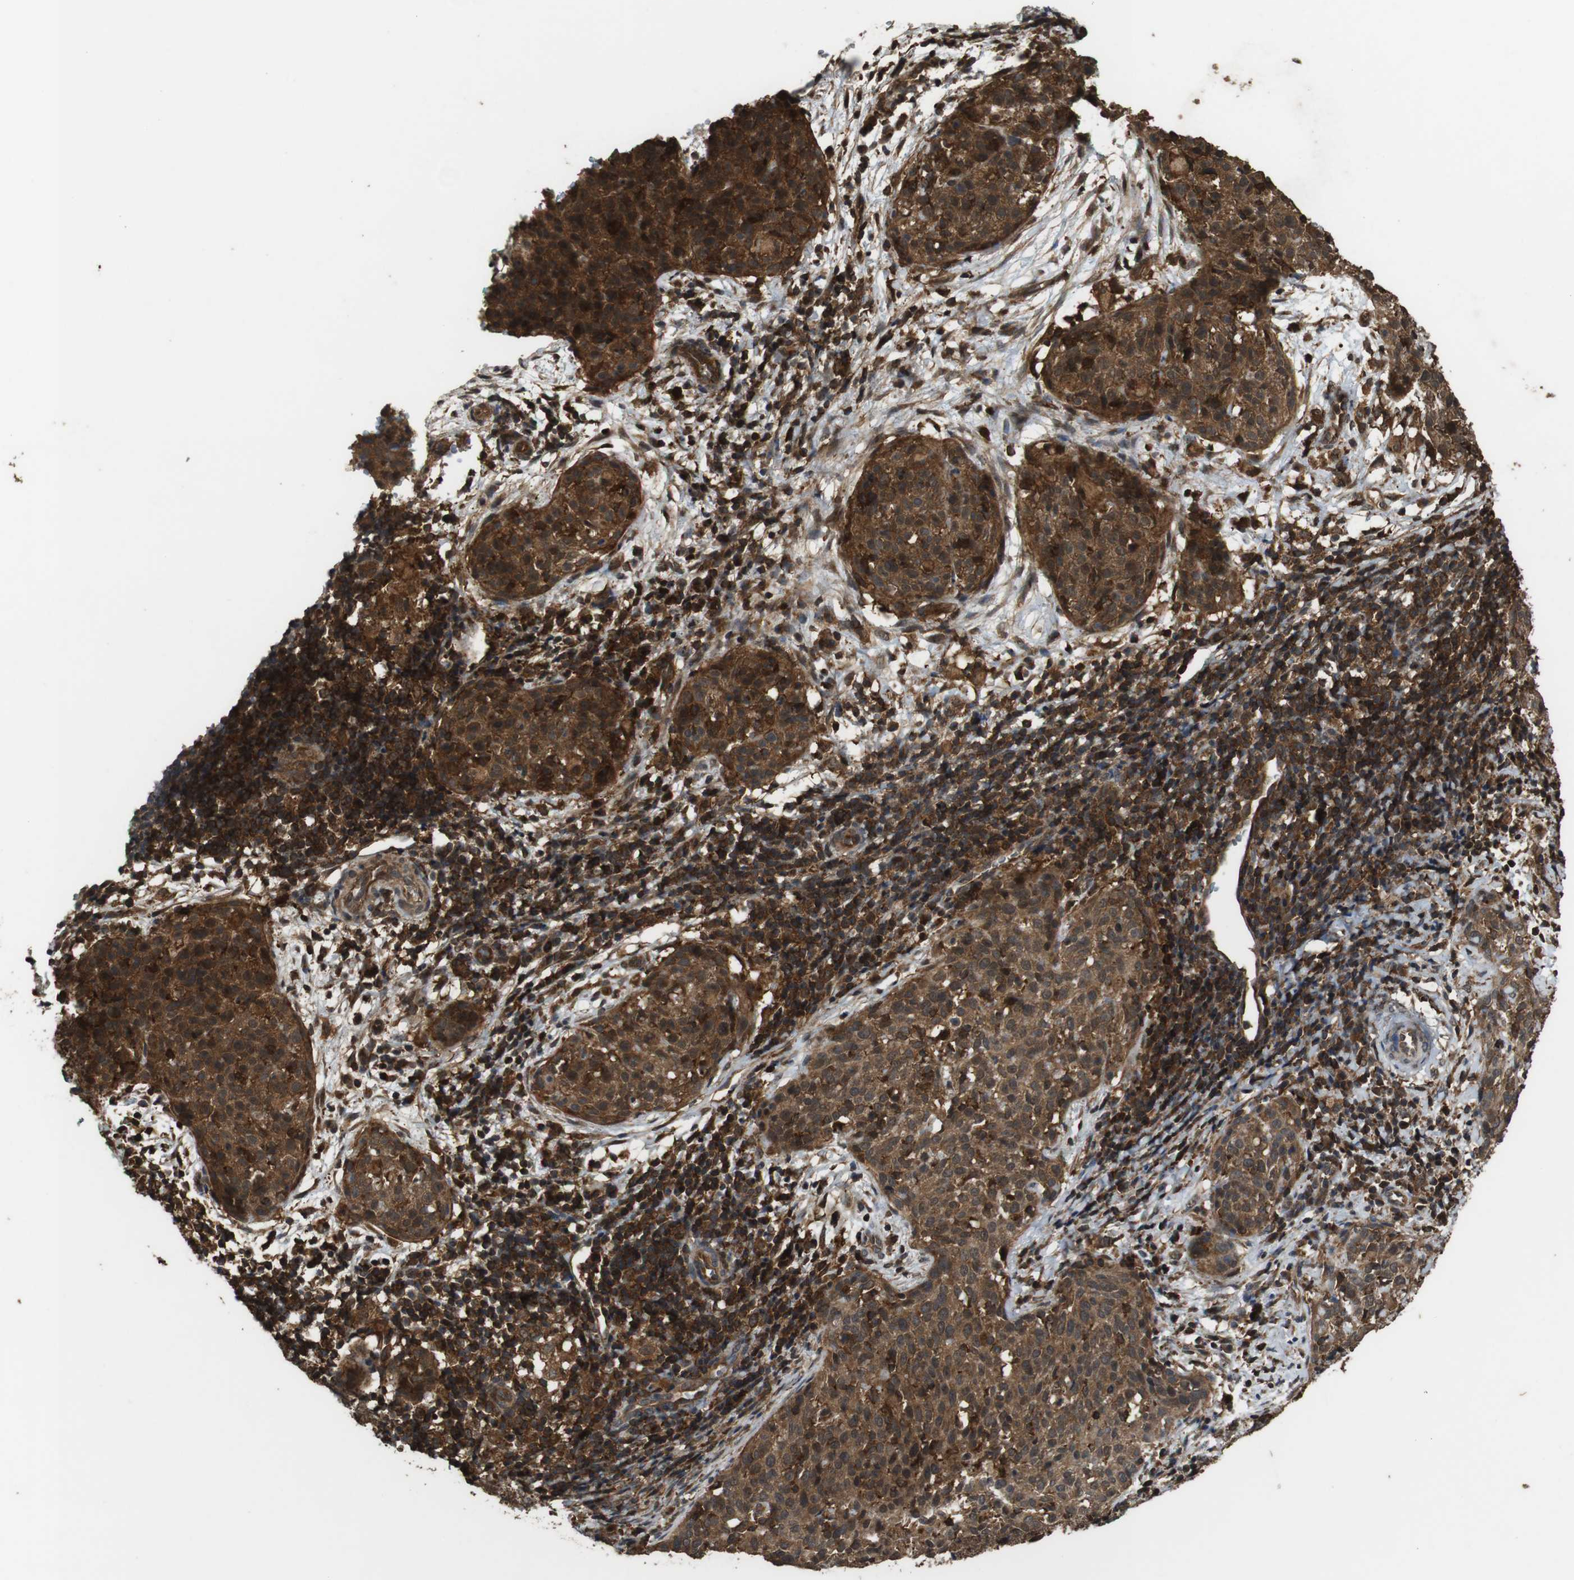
{"staining": {"intensity": "strong", "quantity": ">75%", "location": "cytoplasmic/membranous"}, "tissue": "cervical cancer", "cell_type": "Tumor cells", "image_type": "cancer", "snomed": [{"axis": "morphology", "description": "Squamous cell carcinoma, NOS"}, {"axis": "topography", "description": "Cervix"}], "caption": "Protein positivity by immunohistochemistry (IHC) reveals strong cytoplasmic/membranous staining in approximately >75% of tumor cells in cervical squamous cell carcinoma.", "gene": "BAG4", "patient": {"sex": "female", "age": 38}}